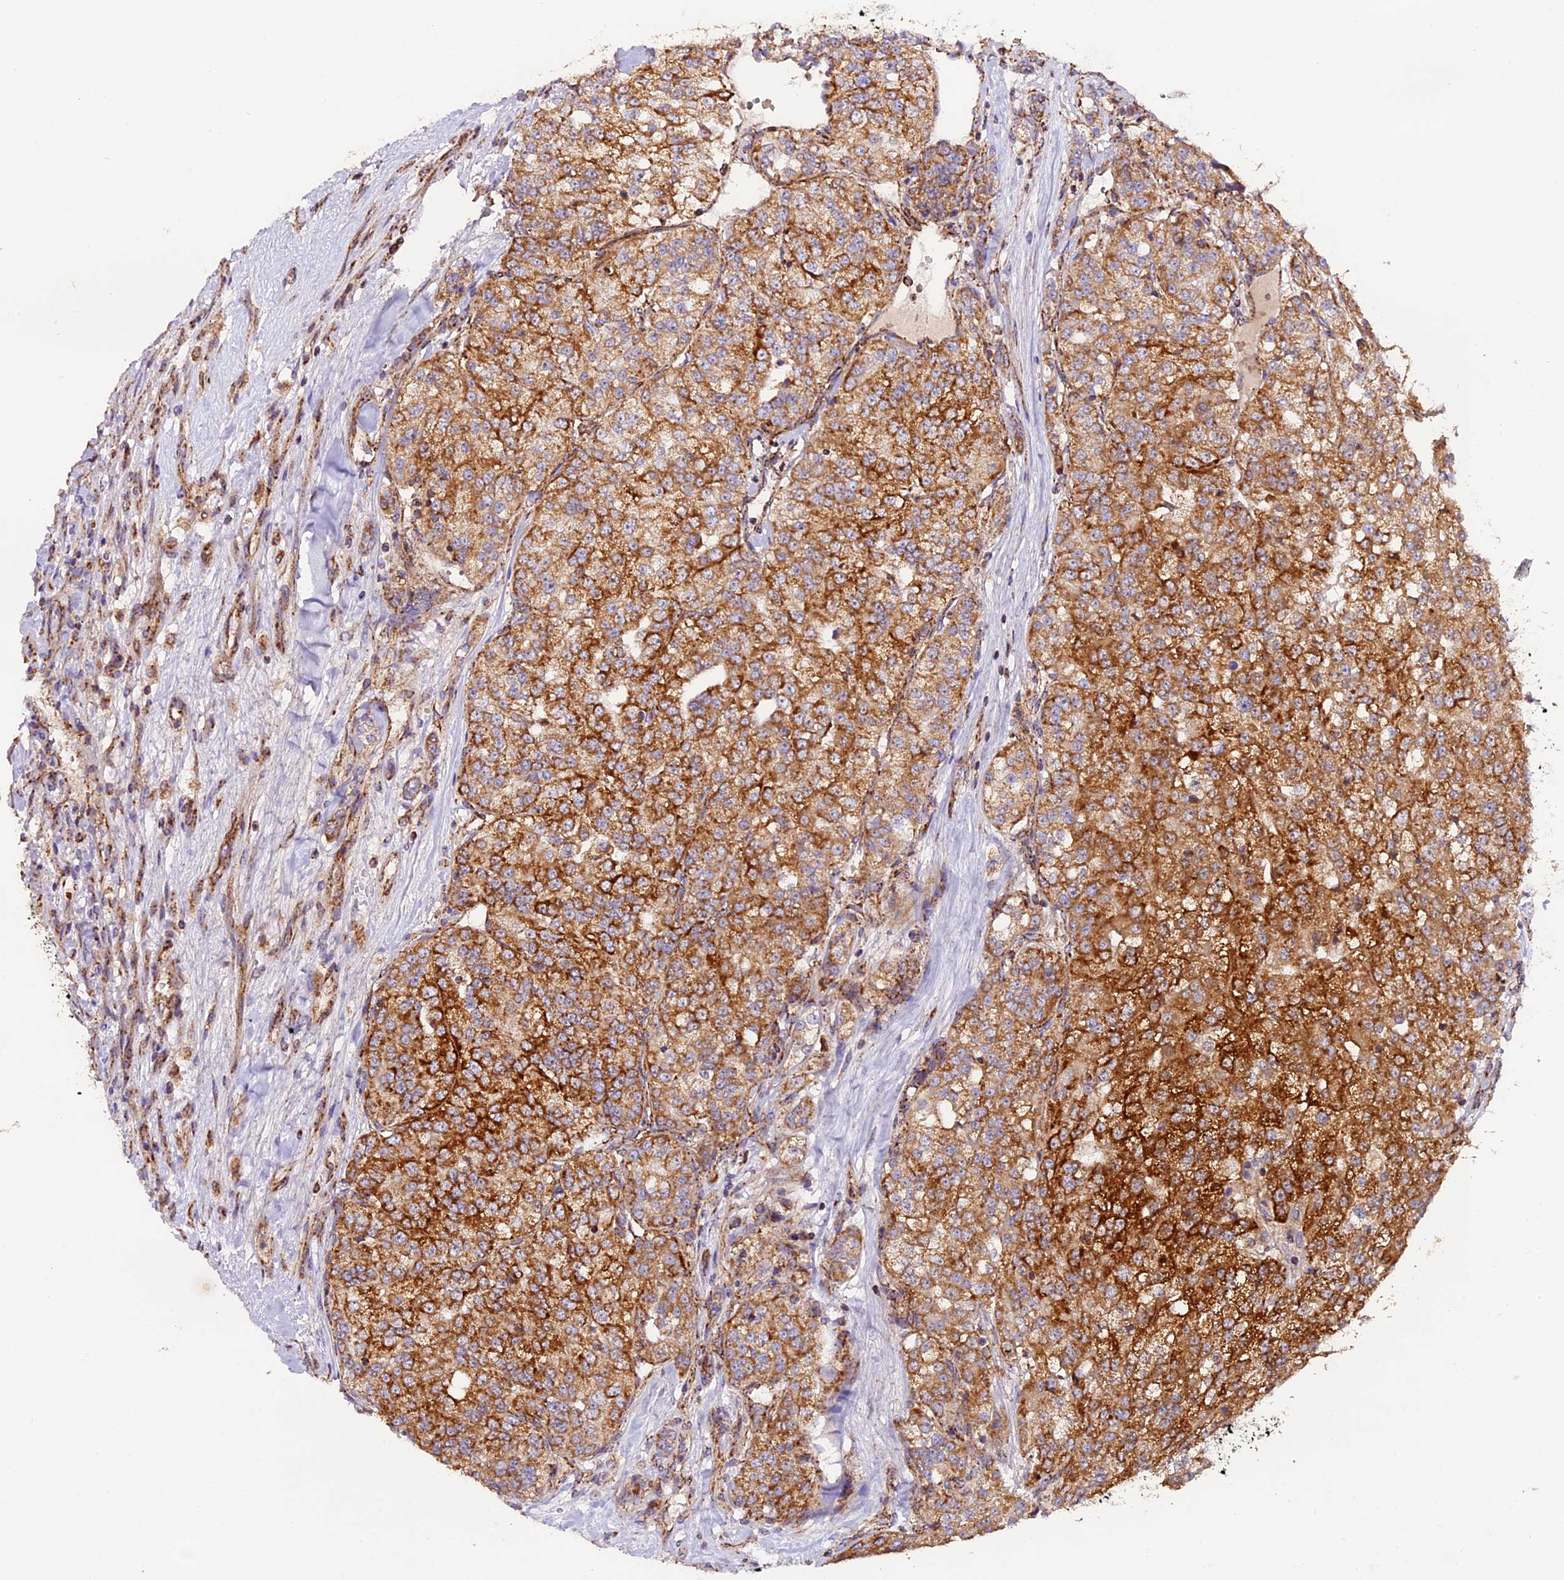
{"staining": {"intensity": "strong", "quantity": ">75%", "location": "cytoplasmic/membranous"}, "tissue": "renal cancer", "cell_type": "Tumor cells", "image_type": "cancer", "snomed": [{"axis": "morphology", "description": "Adenocarcinoma, NOS"}, {"axis": "topography", "description": "Kidney"}], "caption": "Immunohistochemistry (IHC) photomicrograph of neoplastic tissue: human renal adenocarcinoma stained using IHC reveals high levels of strong protein expression localized specifically in the cytoplasmic/membranous of tumor cells, appearing as a cytoplasmic/membranous brown color.", "gene": "NDUFA8", "patient": {"sex": "female", "age": 63}}